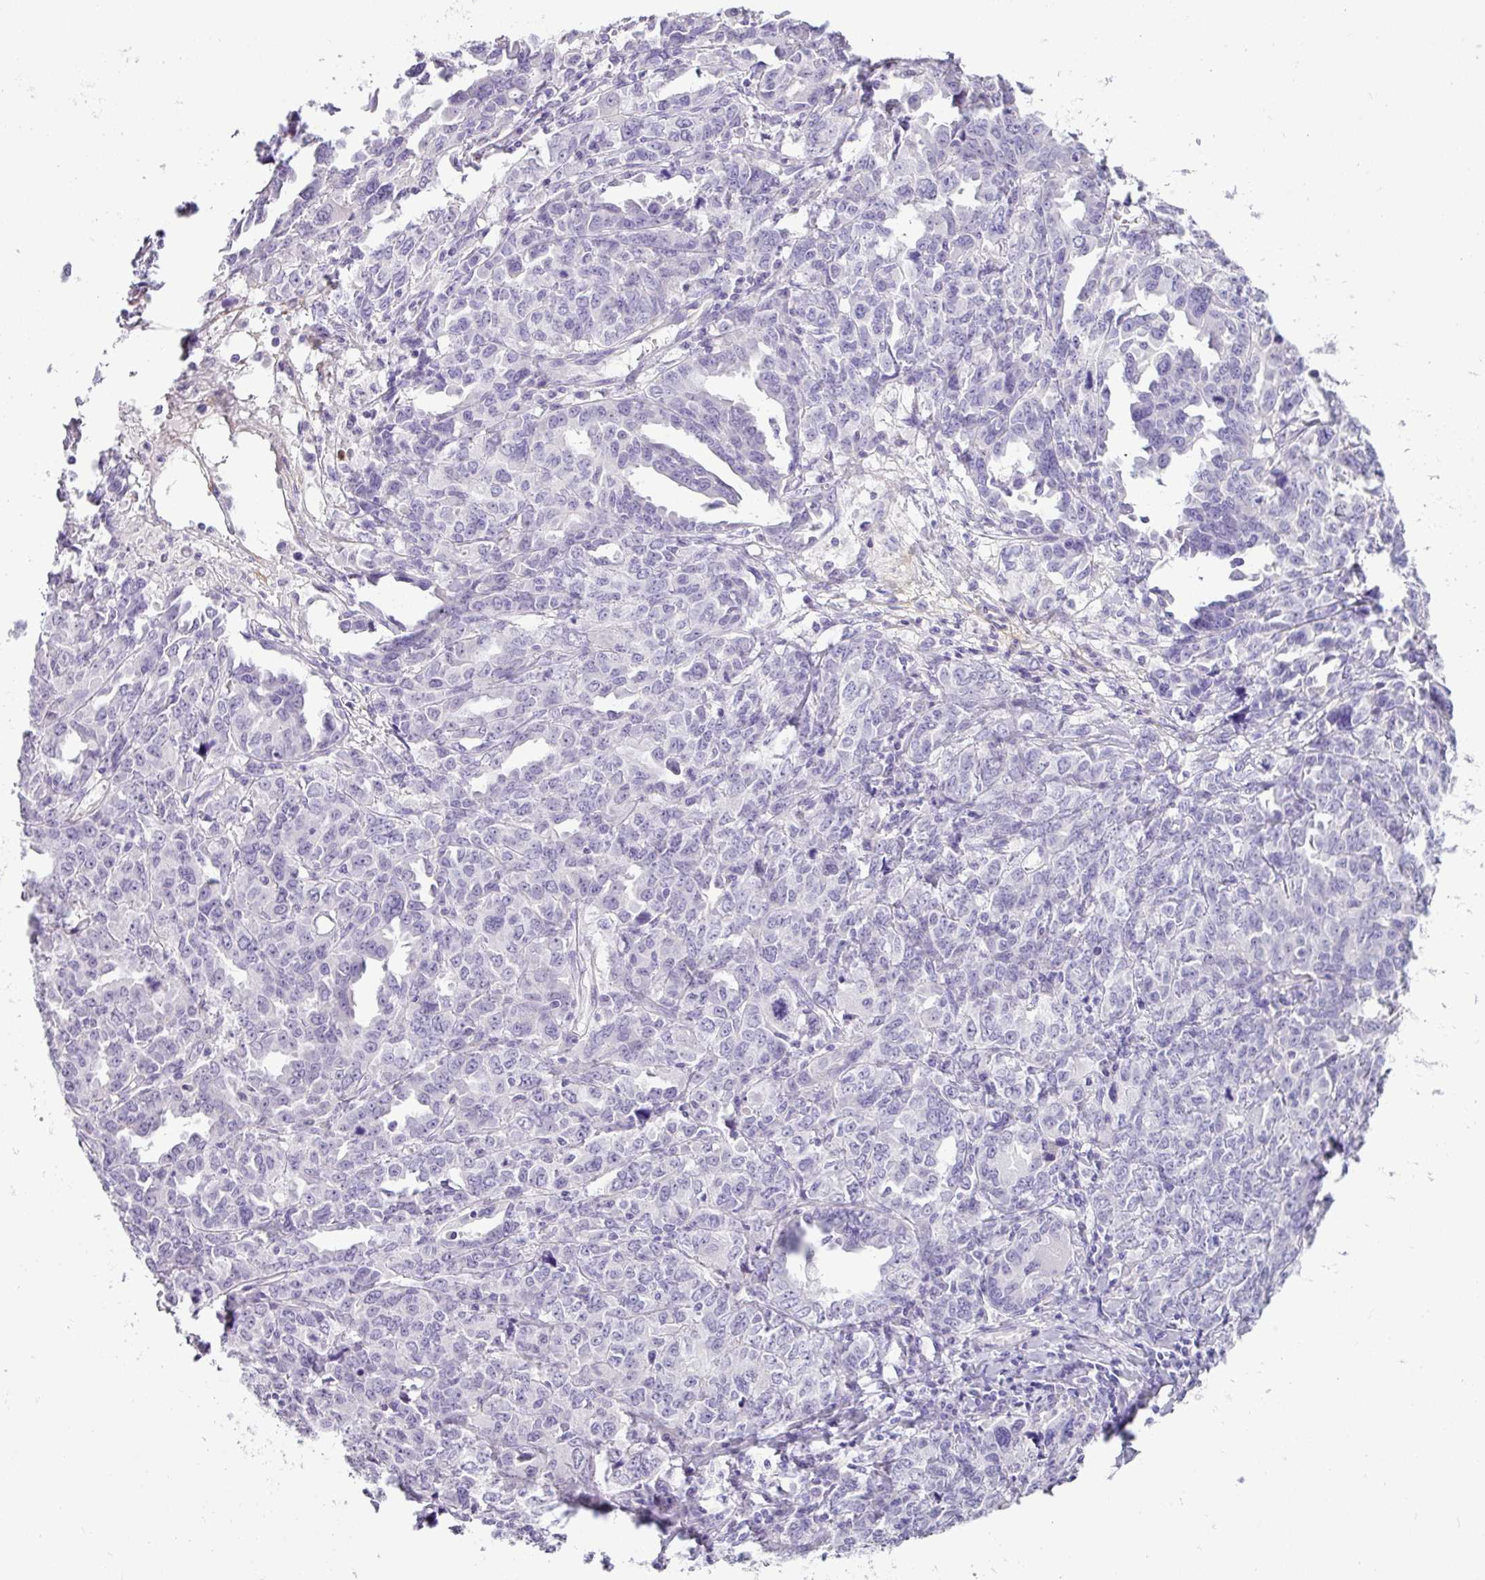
{"staining": {"intensity": "negative", "quantity": "none", "location": "none"}, "tissue": "ovarian cancer", "cell_type": "Tumor cells", "image_type": "cancer", "snomed": [{"axis": "morphology", "description": "Adenocarcinoma, NOS"}, {"axis": "morphology", "description": "Carcinoma, endometroid"}, {"axis": "topography", "description": "Ovary"}], "caption": "Histopathology image shows no protein positivity in tumor cells of ovarian cancer tissue. Nuclei are stained in blue.", "gene": "SH2D3C", "patient": {"sex": "female", "age": 72}}